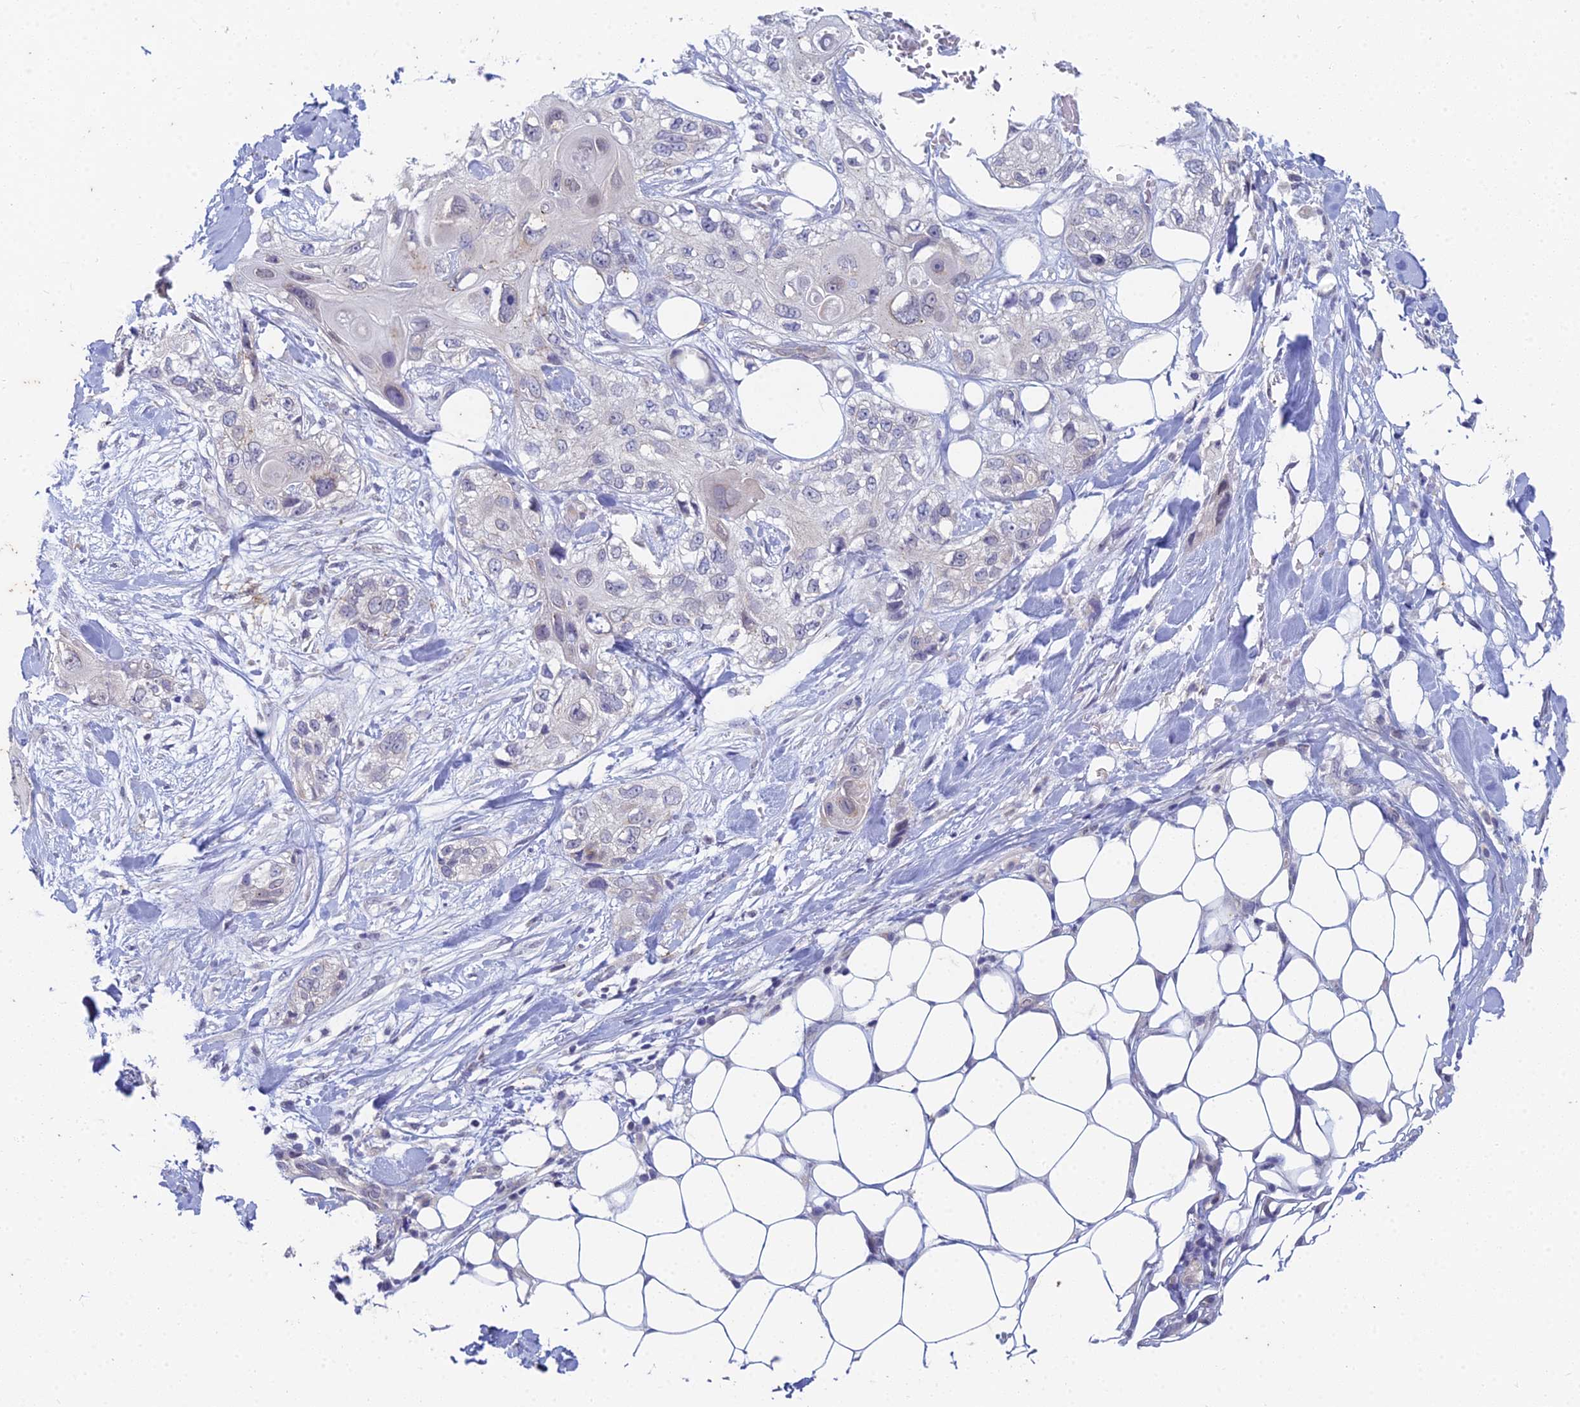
{"staining": {"intensity": "weak", "quantity": "<25%", "location": "nuclear"}, "tissue": "skin cancer", "cell_type": "Tumor cells", "image_type": "cancer", "snomed": [{"axis": "morphology", "description": "Normal tissue, NOS"}, {"axis": "morphology", "description": "Squamous cell carcinoma, NOS"}, {"axis": "topography", "description": "Skin"}], "caption": "Immunohistochemistry (IHC) photomicrograph of skin squamous cell carcinoma stained for a protein (brown), which shows no staining in tumor cells.", "gene": "EEF2KMT", "patient": {"sex": "male", "age": 72}}